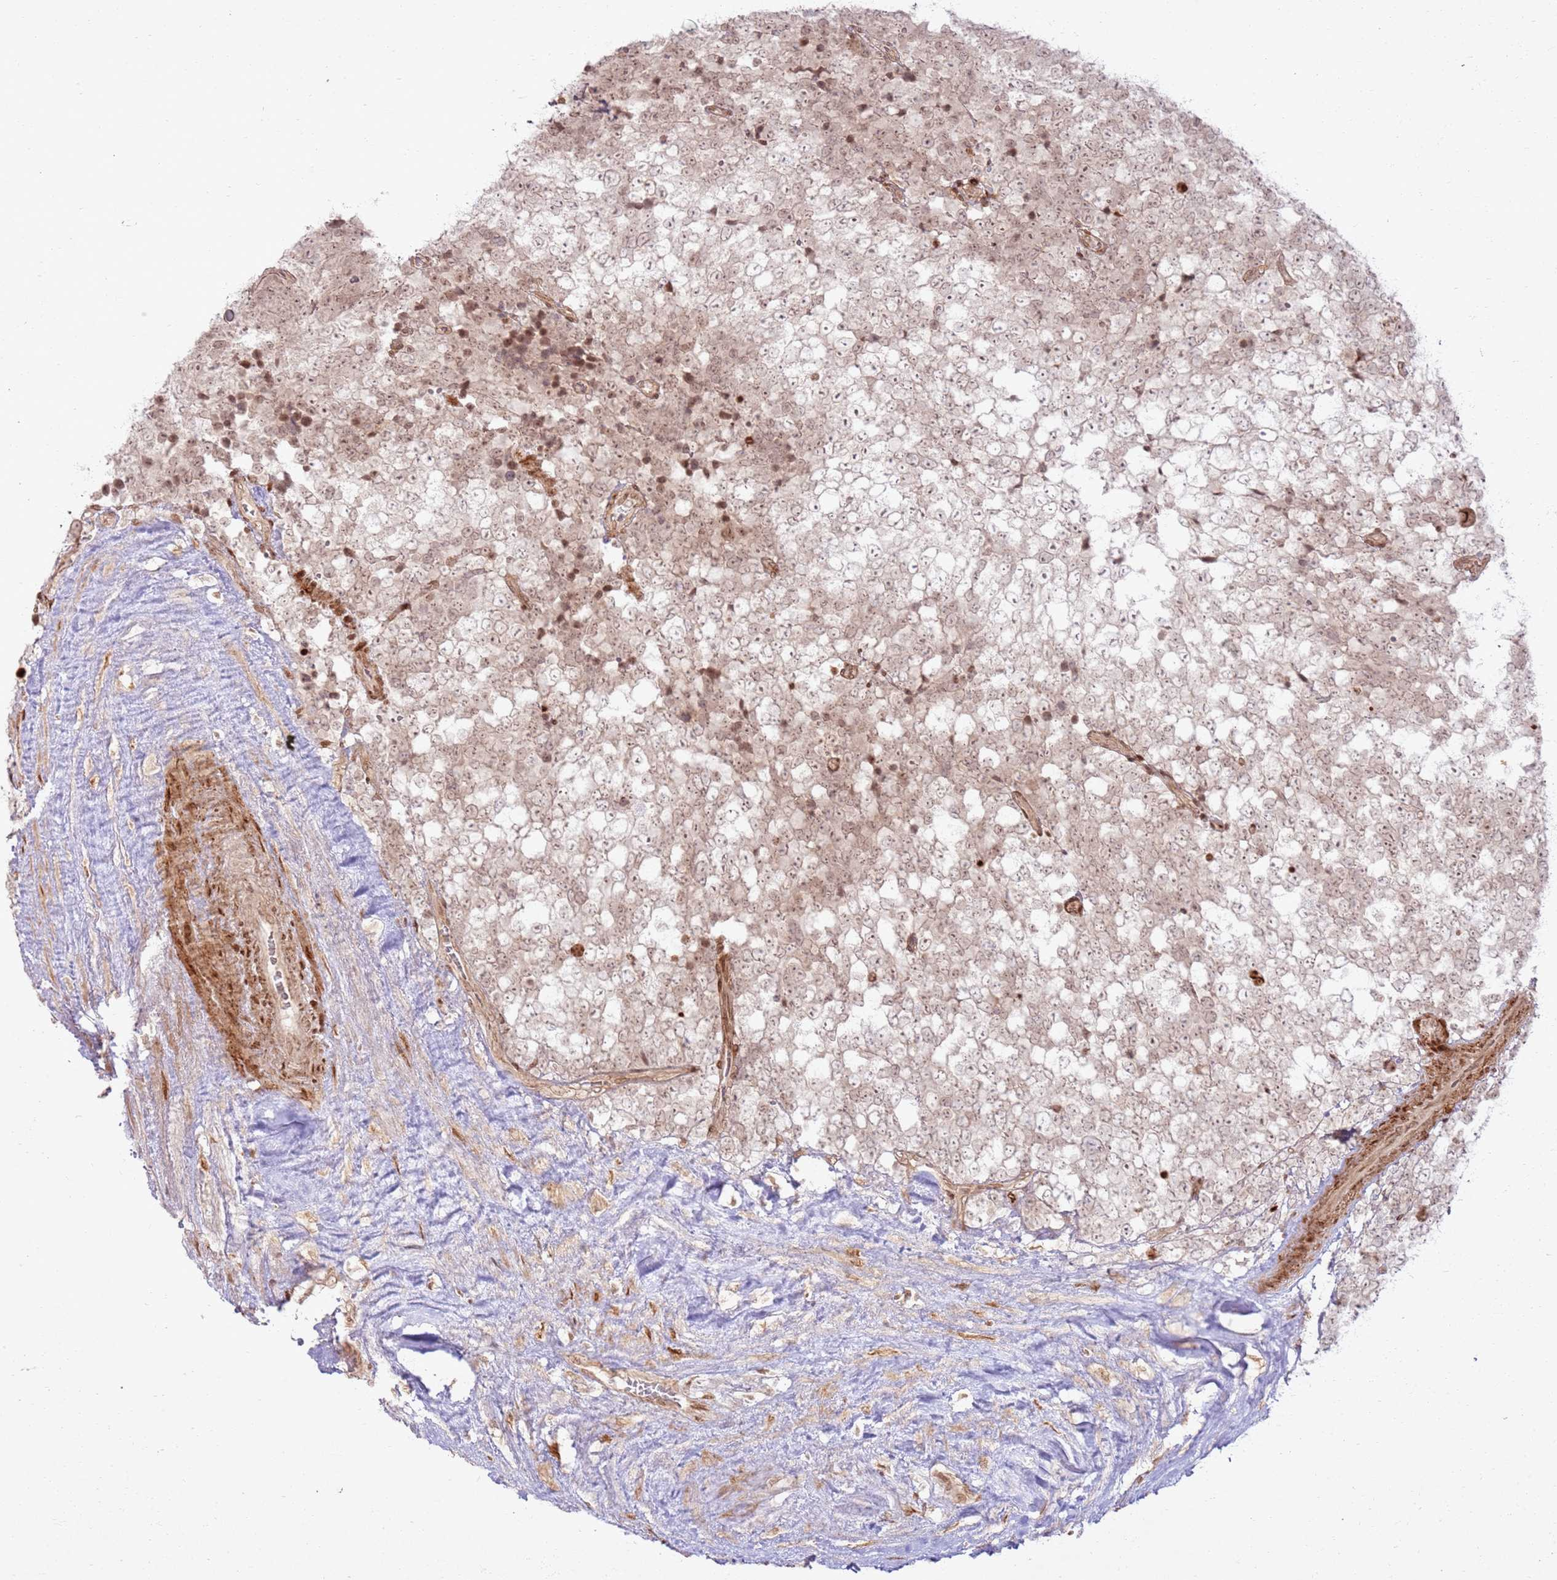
{"staining": {"intensity": "moderate", "quantity": ">75%", "location": "cytoplasmic/membranous,nuclear"}, "tissue": "testis cancer", "cell_type": "Tumor cells", "image_type": "cancer", "snomed": [{"axis": "morphology", "description": "Seminoma, NOS"}, {"axis": "topography", "description": "Testis"}], "caption": "Seminoma (testis) stained for a protein demonstrates moderate cytoplasmic/membranous and nuclear positivity in tumor cells.", "gene": "KLHL36", "patient": {"sex": "male", "age": 71}}